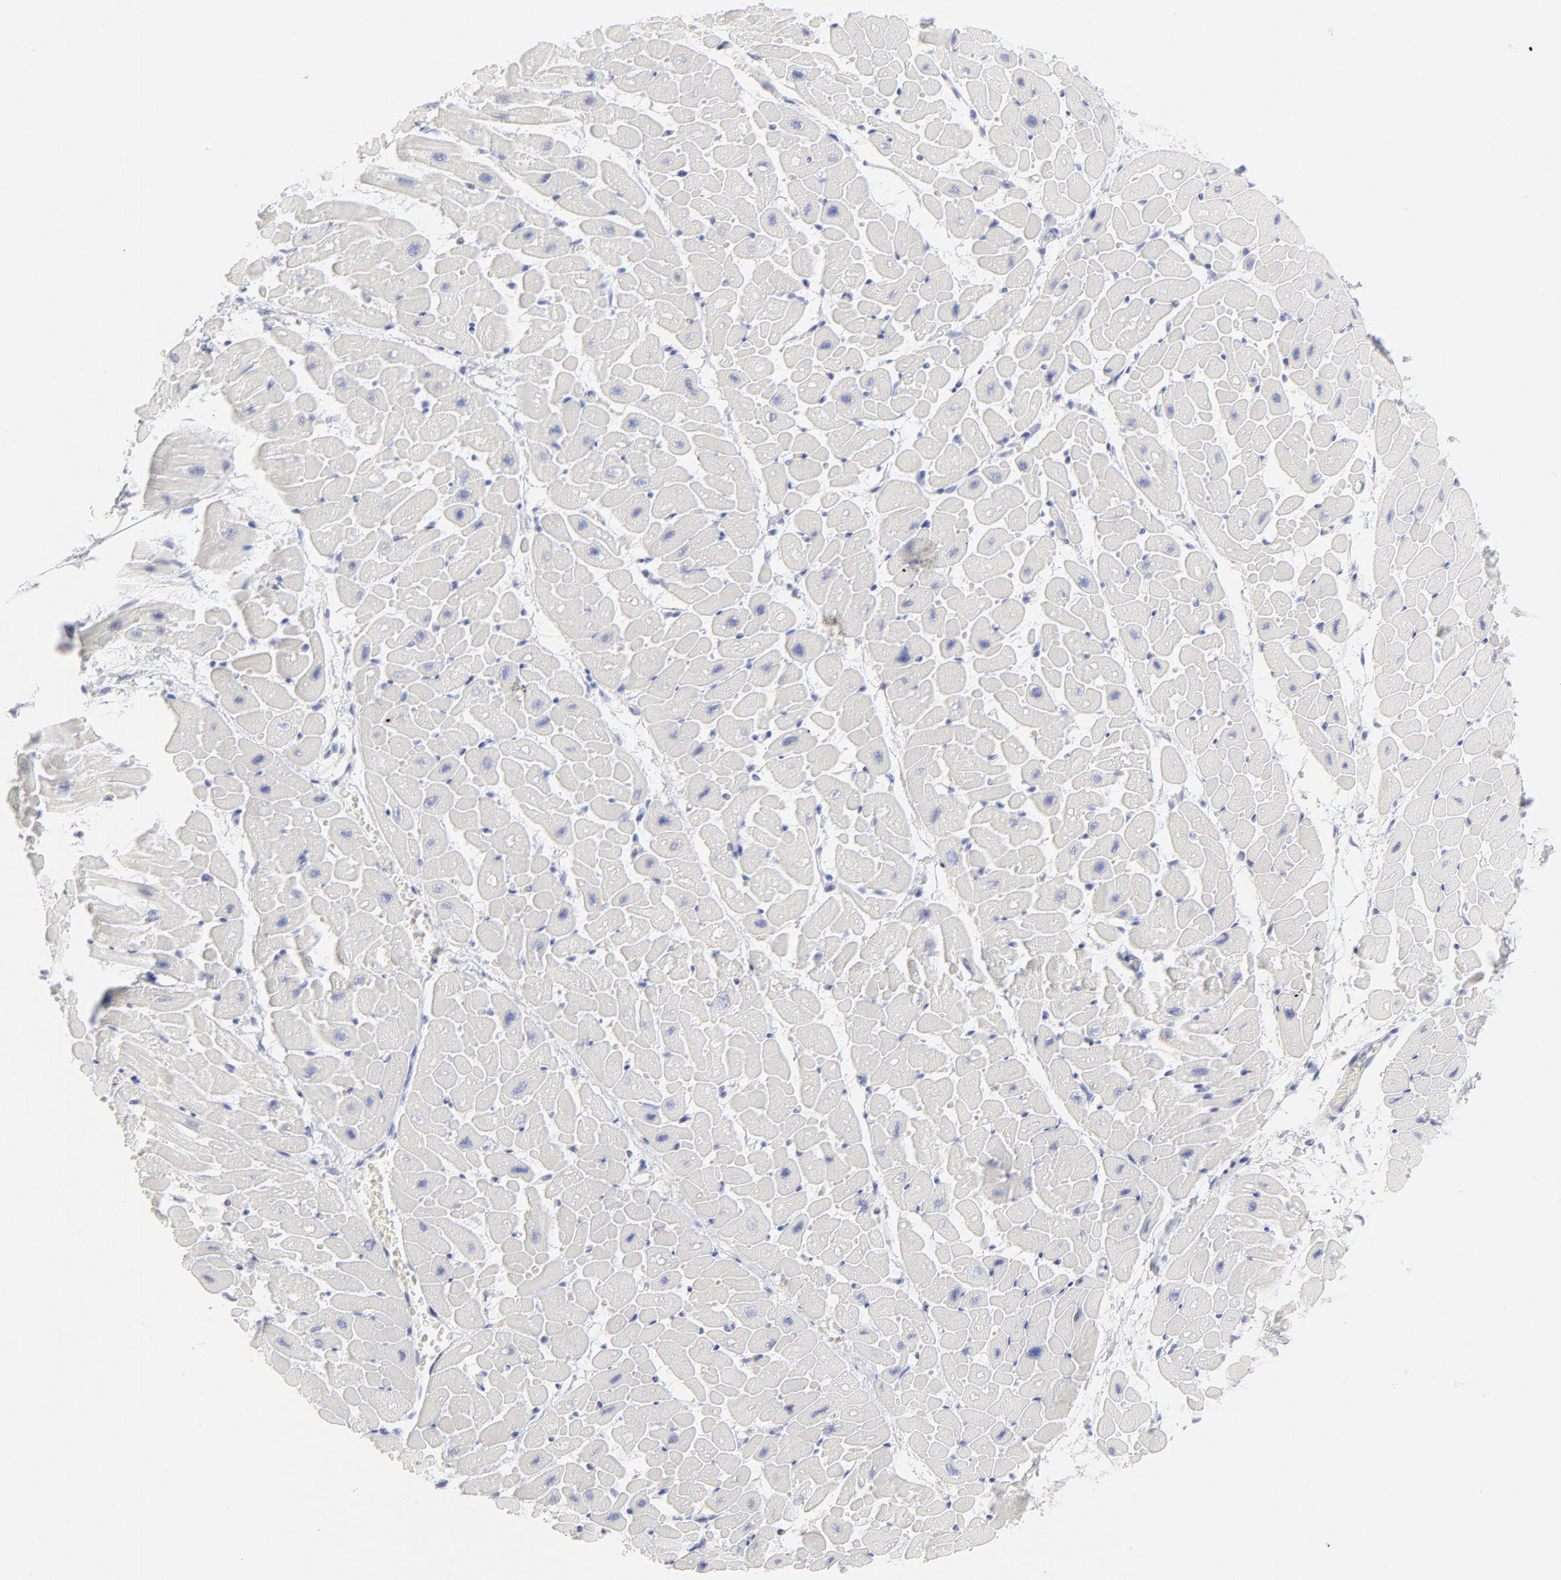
{"staining": {"intensity": "negative", "quantity": "none", "location": "none"}, "tissue": "heart muscle", "cell_type": "Cardiomyocytes", "image_type": "normal", "snomed": [{"axis": "morphology", "description": "Normal tissue, NOS"}, {"axis": "topography", "description": "Heart"}], "caption": "Protein analysis of normal heart muscle displays no significant positivity in cardiomyocytes. Nuclei are stained in blue.", "gene": "ELF3", "patient": {"sex": "male", "age": 45}}